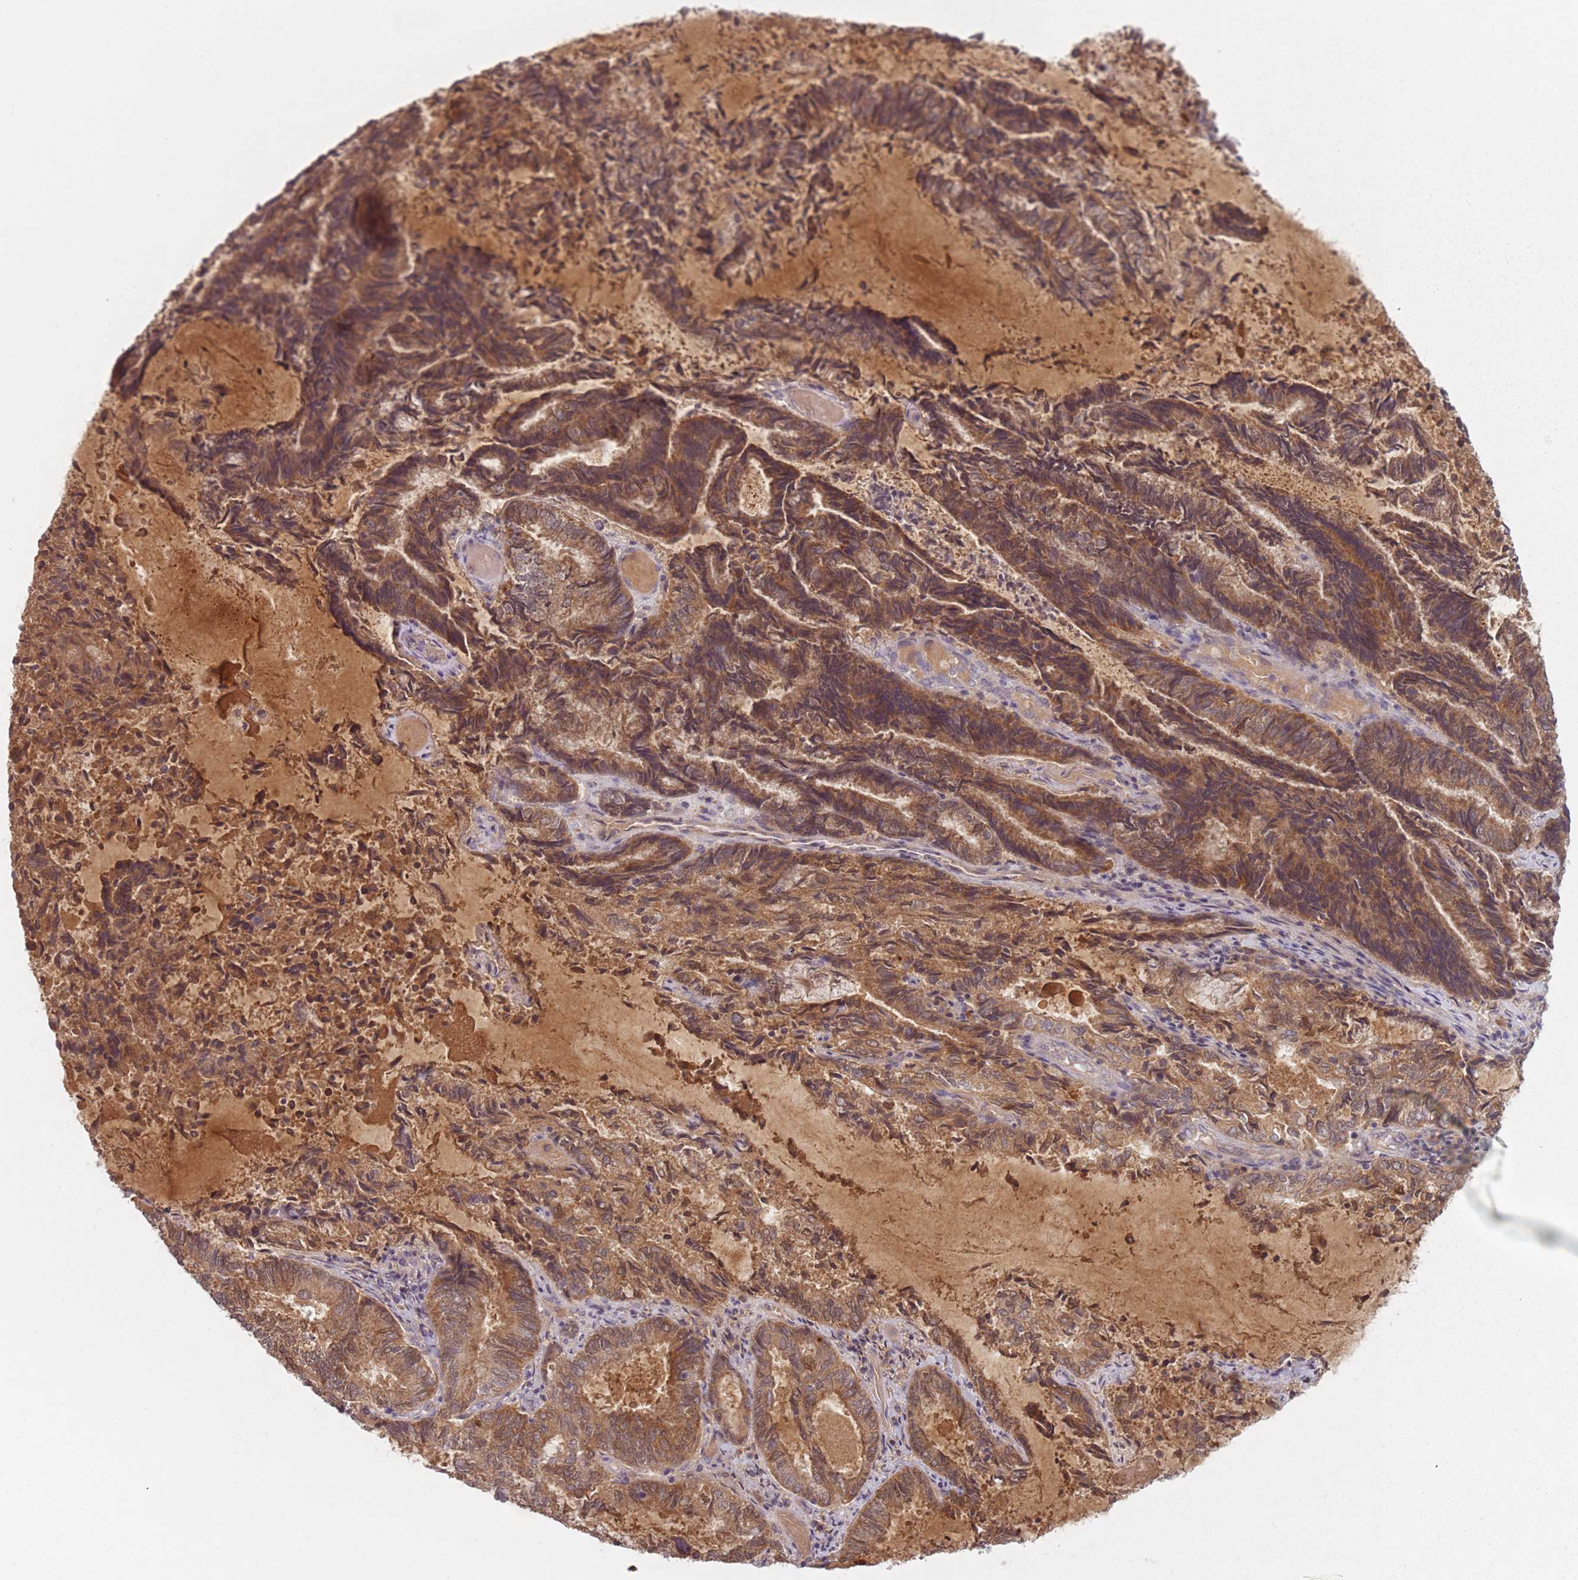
{"staining": {"intensity": "moderate", "quantity": ">75%", "location": "cytoplasmic/membranous,nuclear"}, "tissue": "endometrial cancer", "cell_type": "Tumor cells", "image_type": "cancer", "snomed": [{"axis": "morphology", "description": "Adenocarcinoma, NOS"}, {"axis": "topography", "description": "Endometrium"}], "caption": "Immunohistochemical staining of human endometrial cancer (adenocarcinoma) demonstrates medium levels of moderate cytoplasmic/membranous and nuclear protein expression in approximately >75% of tumor cells. (DAB (3,3'-diaminobenzidine) = brown stain, brightfield microscopy at high magnification).", "gene": "NAXE", "patient": {"sex": "female", "age": 80}}